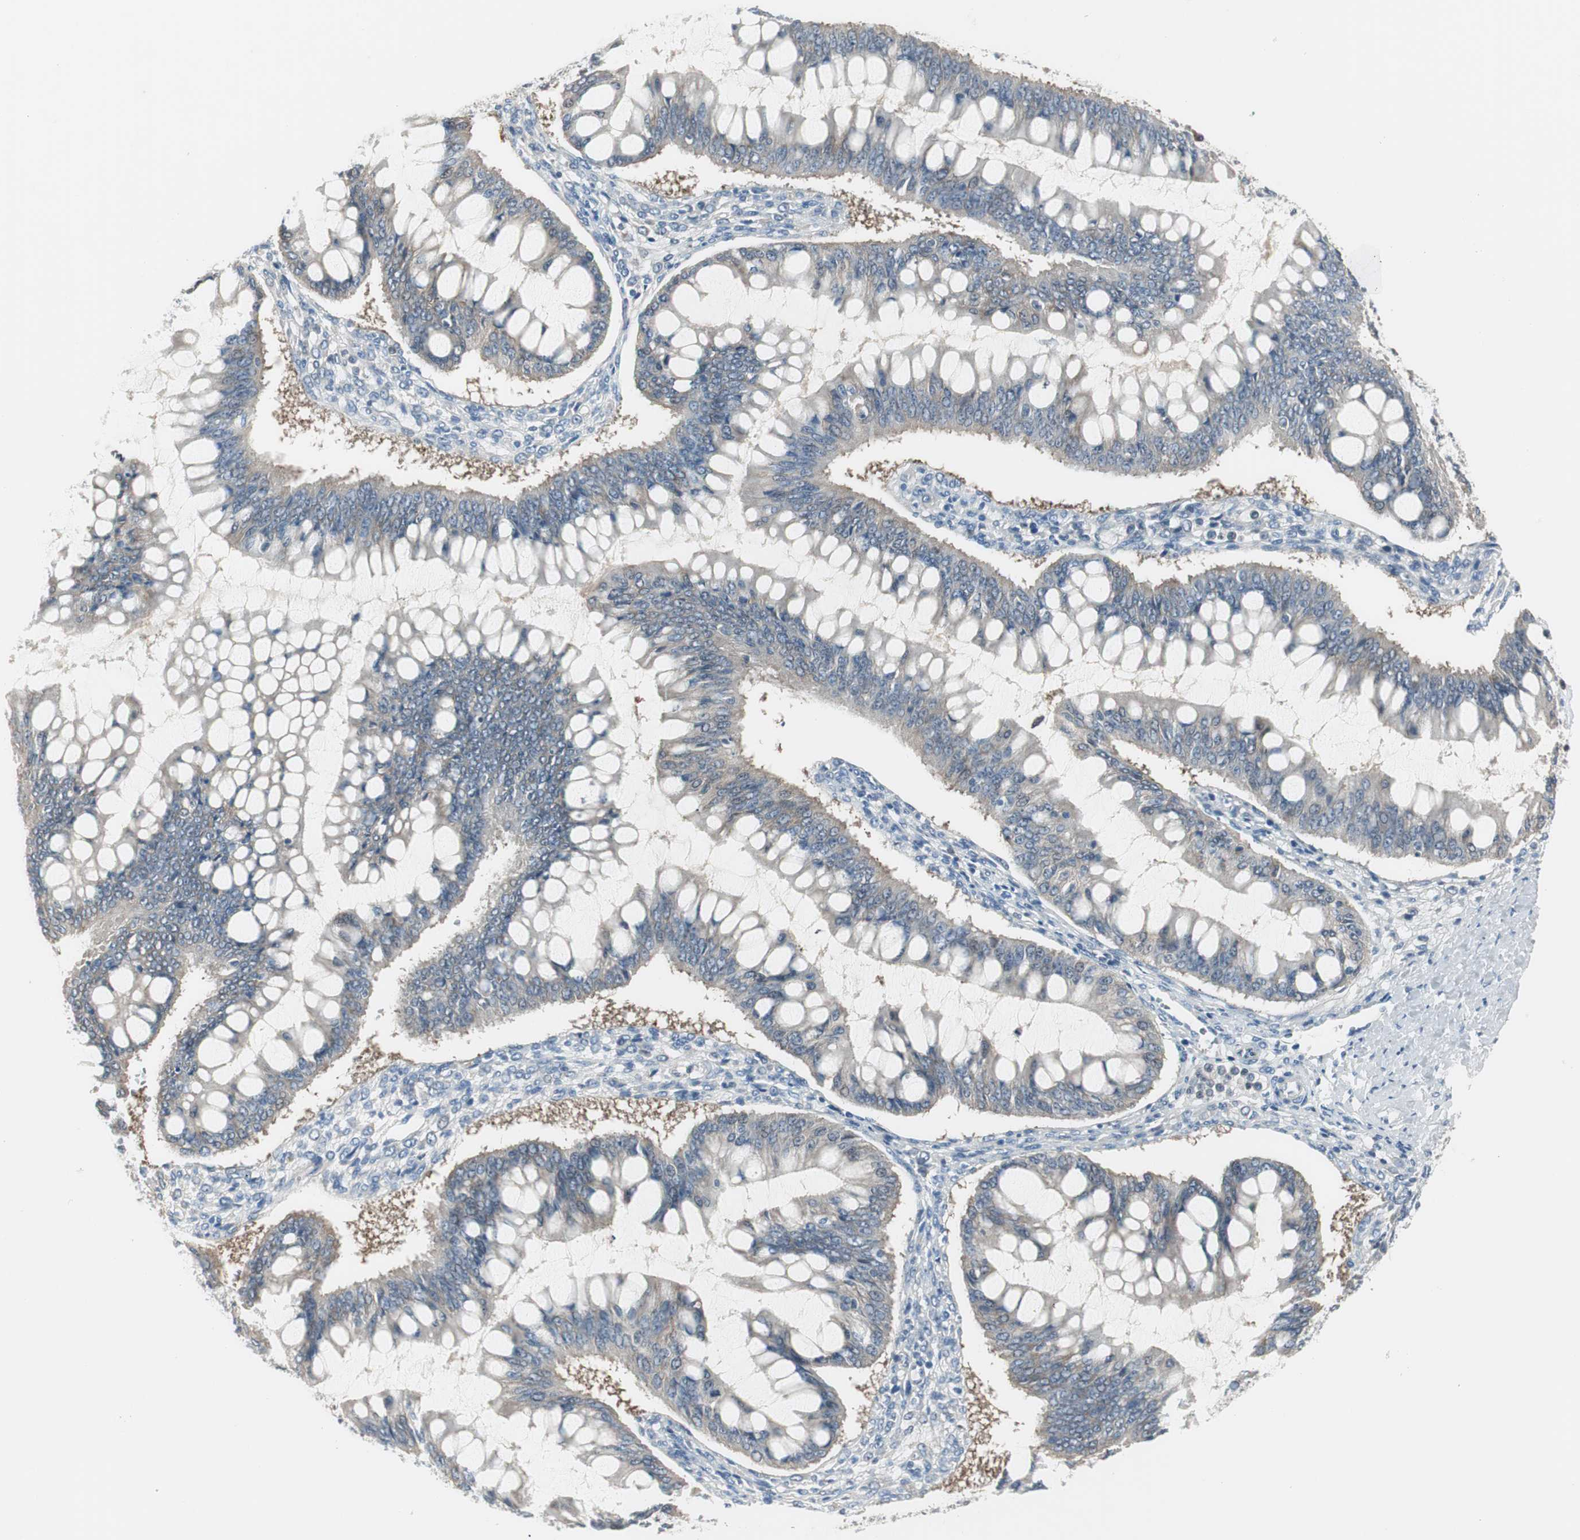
{"staining": {"intensity": "weak", "quantity": "<25%", "location": "cytoplasmic/membranous"}, "tissue": "ovarian cancer", "cell_type": "Tumor cells", "image_type": "cancer", "snomed": [{"axis": "morphology", "description": "Cystadenocarcinoma, mucinous, NOS"}, {"axis": "topography", "description": "Ovary"}], "caption": "Tumor cells are negative for brown protein staining in ovarian cancer (mucinous cystadenocarcinoma).", "gene": "SLC9A3R1", "patient": {"sex": "female", "age": 73}}